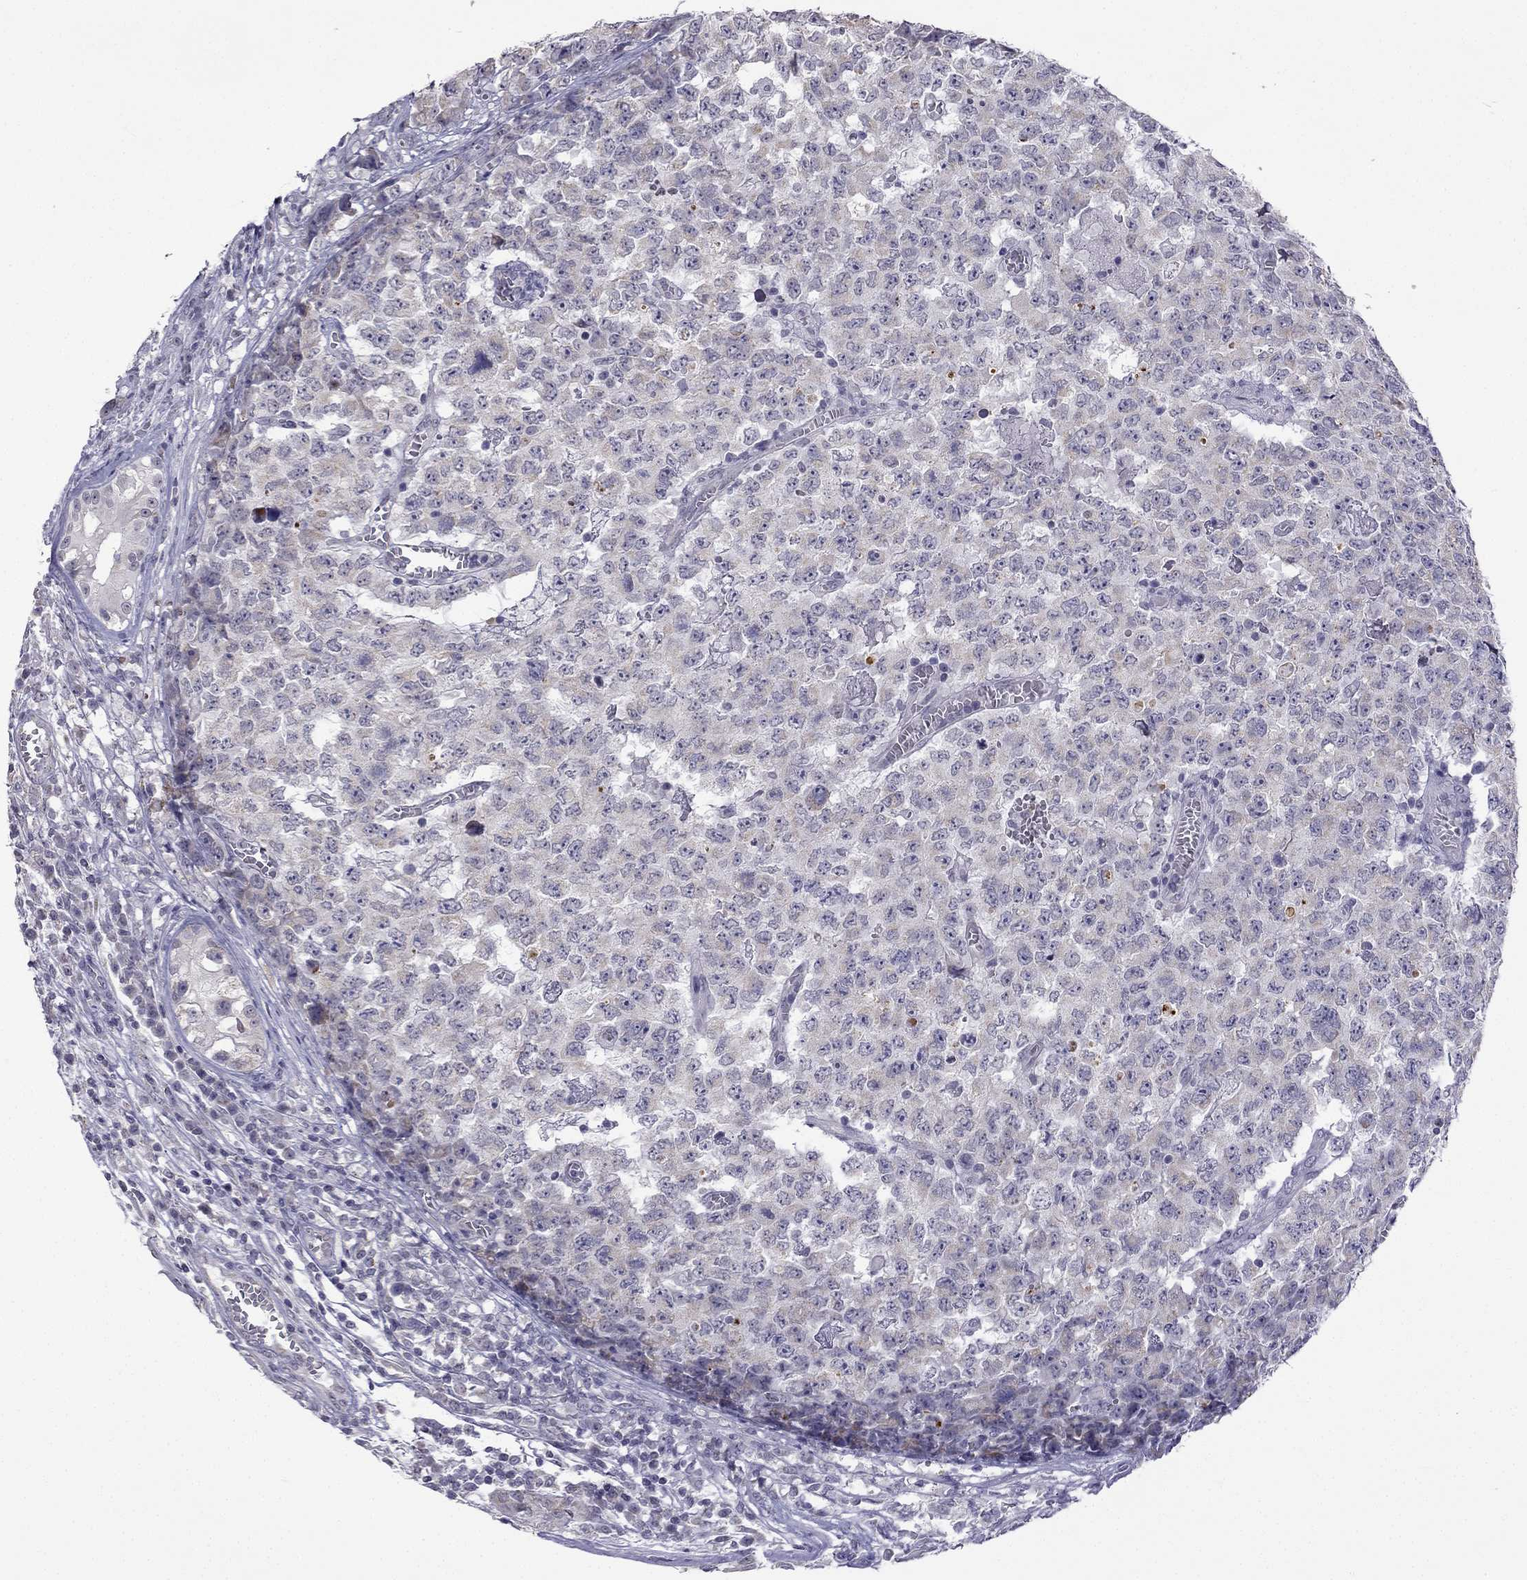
{"staining": {"intensity": "negative", "quantity": "none", "location": "none"}, "tissue": "testis cancer", "cell_type": "Tumor cells", "image_type": "cancer", "snomed": [{"axis": "morphology", "description": "Carcinoma, Embryonal, NOS"}, {"axis": "topography", "description": "Testis"}], "caption": "This micrograph is of testis cancer (embryonal carcinoma) stained with immunohistochemistry (IHC) to label a protein in brown with the nuclei are counter-stained blue. There is no staining in tumor cells. The staining is performed using DAB (3,3'-diaminobenzidine) brown chromogen with nuclei counter-stained in using hematoxylin.", "gene": "C5orf49", "patient": {"sex": "male", "age": 23}}